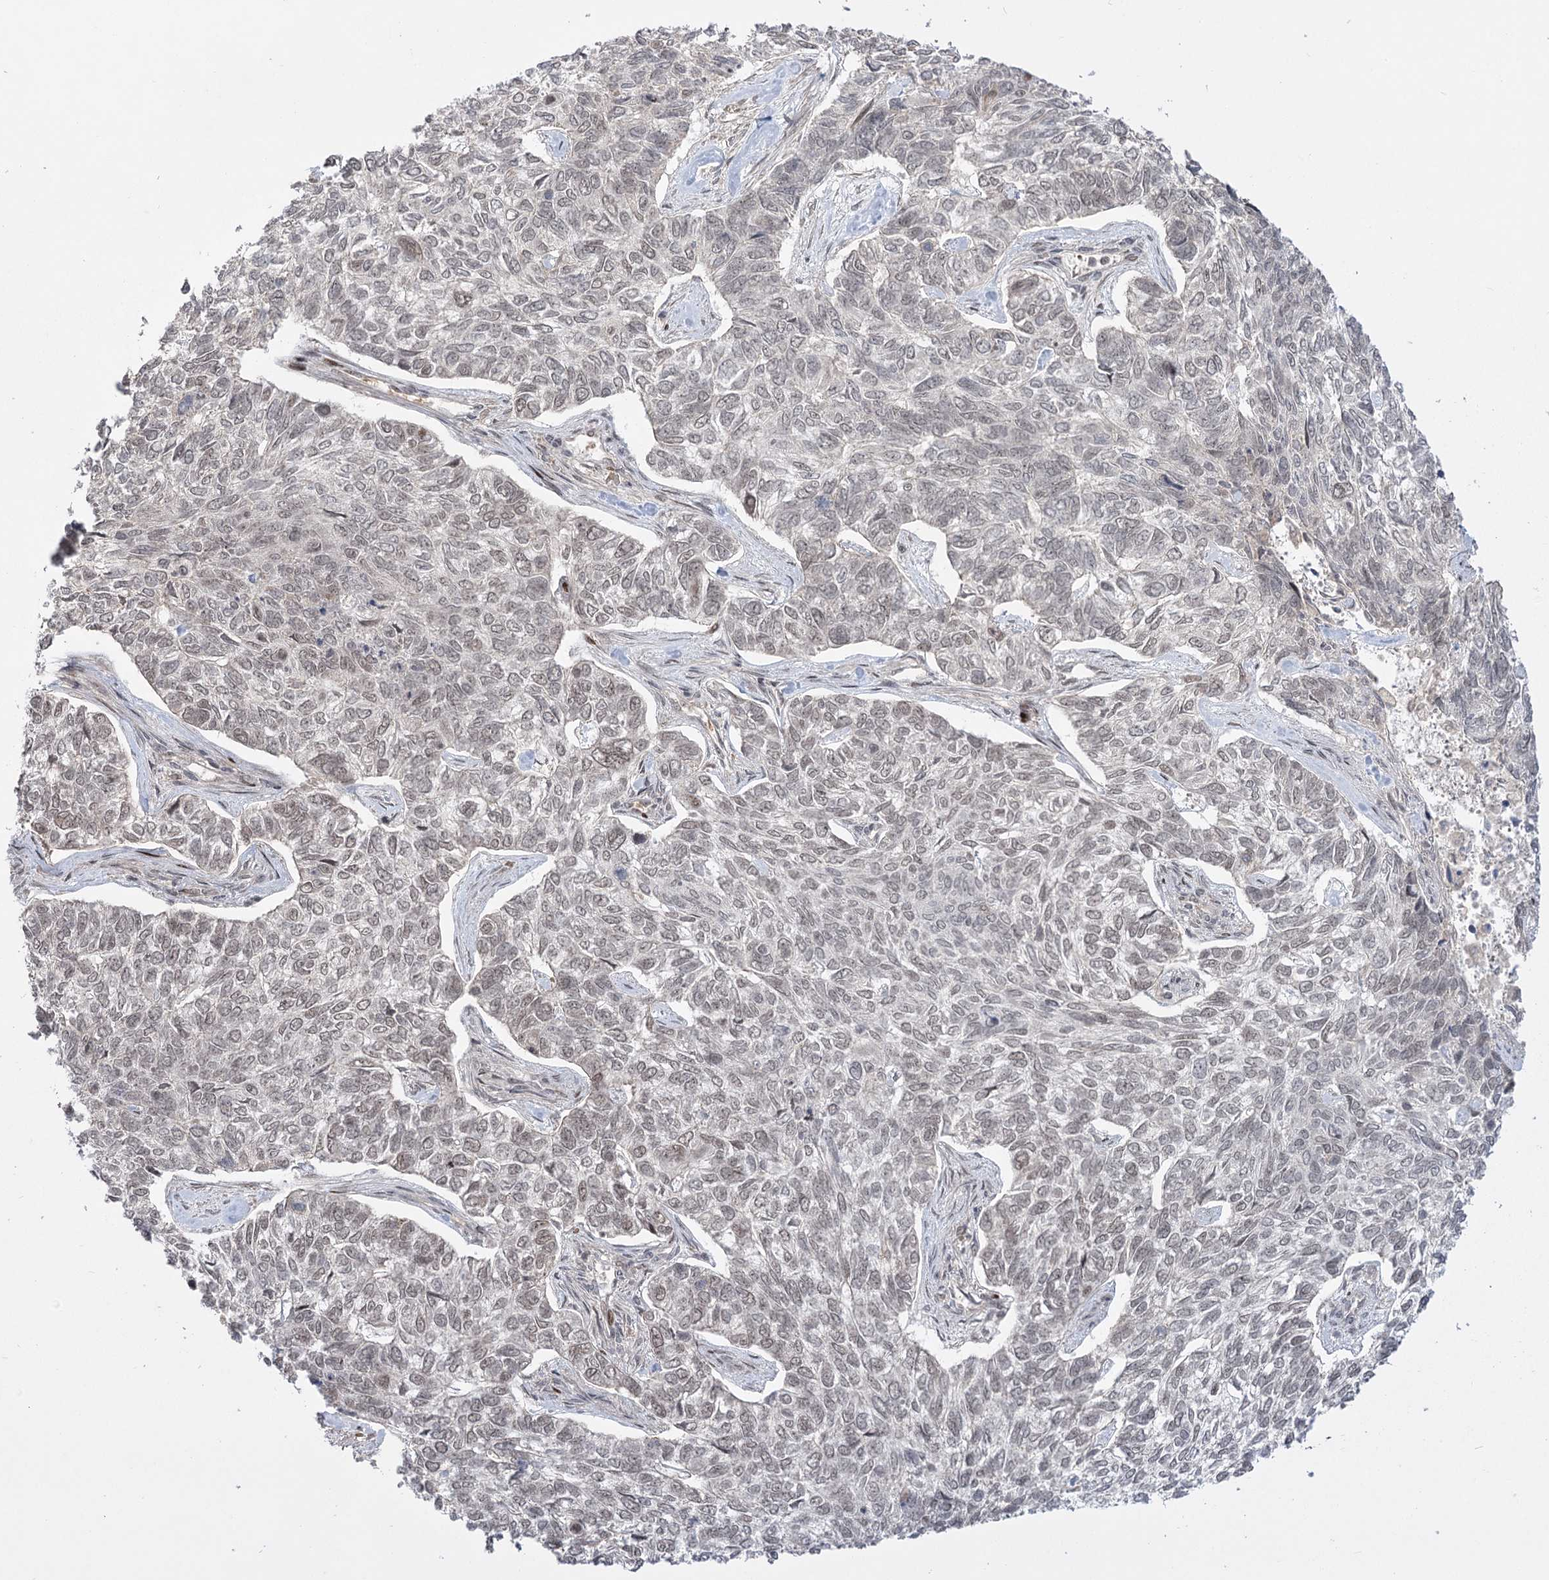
{"staining": {"intensity": "negative", "quantity": "none", "location": "none"}, "tissue": "skin cancer", "cell_type": "Tumor cells", "image_type": "cancer", "snomed": [{"axis": "morphology", "description": "Basal cell carcinoma"}, {"axis": "topography", "description": "Skin"}], "caption": "Immunohistochemistry (IHC) image of neoplastic tissue: basal cell carcinoma (skin) stained with DAB (3,3'-diaminobenzidine) reveals no significant protein staining in tumor cells.", "gene": "HELQ", "patient": {"sex": "female", "age": 65}}